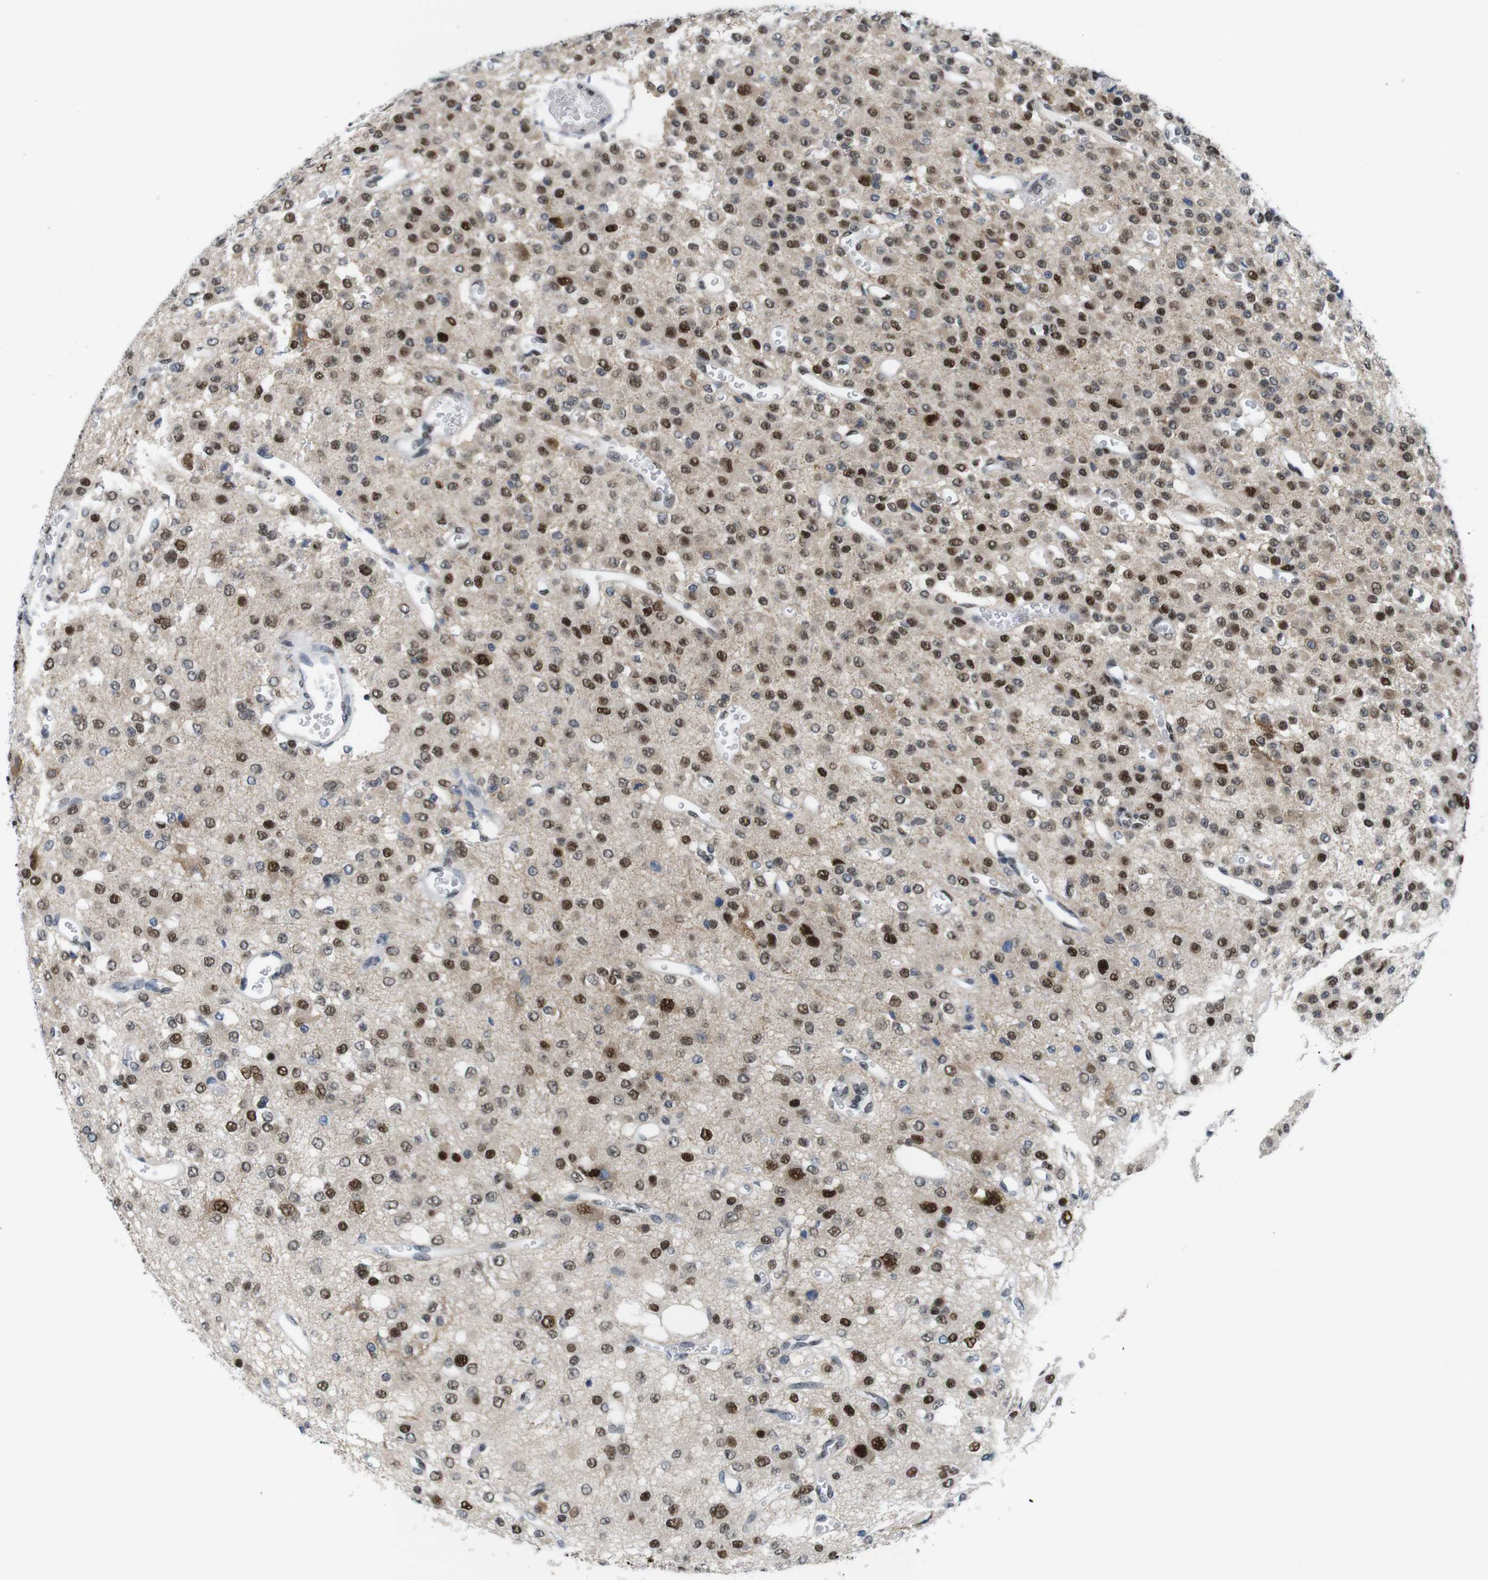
{"staining": {"intensity": "strong", "quantity": "25%-75%", "location": "nuclear"}, "tissue": "glioma", "cell_type": "Tumor cells", "image_type": "cancer", "snomed": [{"axis": "morphology", "description": "Glioma, malignant, Low grade"}, {"axis": "topography", "description": "Brain"}], "caption": "High-magnification brightfield microscopy of glioma stained with DAB (brown) and counterstained with hematoxylin (blue). tumor cells exhibit strong nuclear positivity is identified in about25%-75% of cells. The staining was performed using DAB (3,3'-diaminobenzidine) to visualize the protein expression in brown, while the nuclei were stained in blue with hematoxylin (Magnification: 20x).", "gene": "PSME3", "patient": {"sex": "male", "age": 38}}